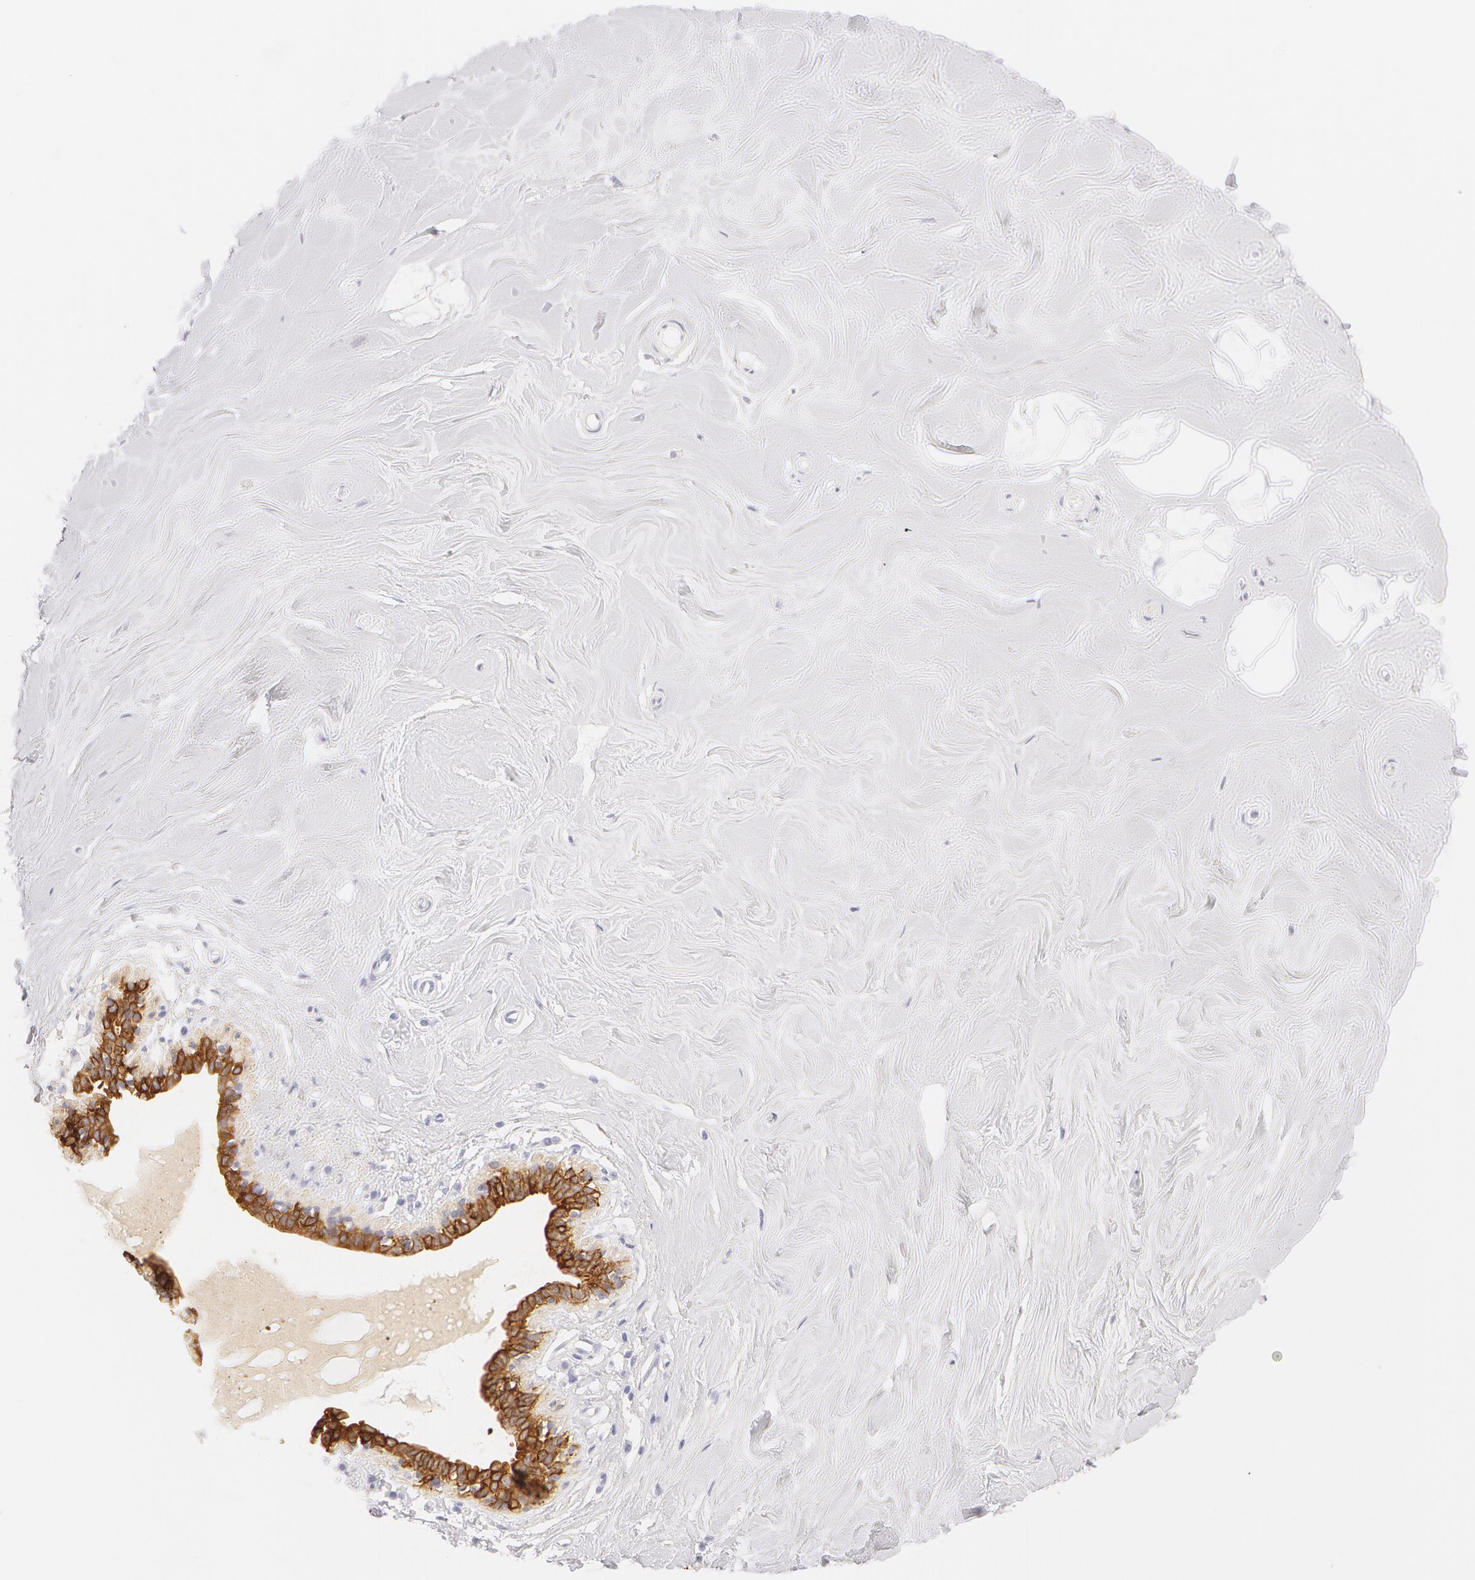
{"staining": {"intensity": "negative", "quantity": "none", "location": "none"}, "tissue": "adipose tissue", "cell_type": "Adipocytes", "image_type": "normal", "snomed": [{"axis": "morphology", "description": "Normal tissue, NOS"}, {"axis": "topography", "description": "Breast"}], "caption": "A high-resolution image shows immunohistochemistry (IHC) staining of normal adipose tissue, which exhibits no significant positivity in adipocytes.", "gene": "KRT8", "patient": {"sex": "female", "age": 44}}